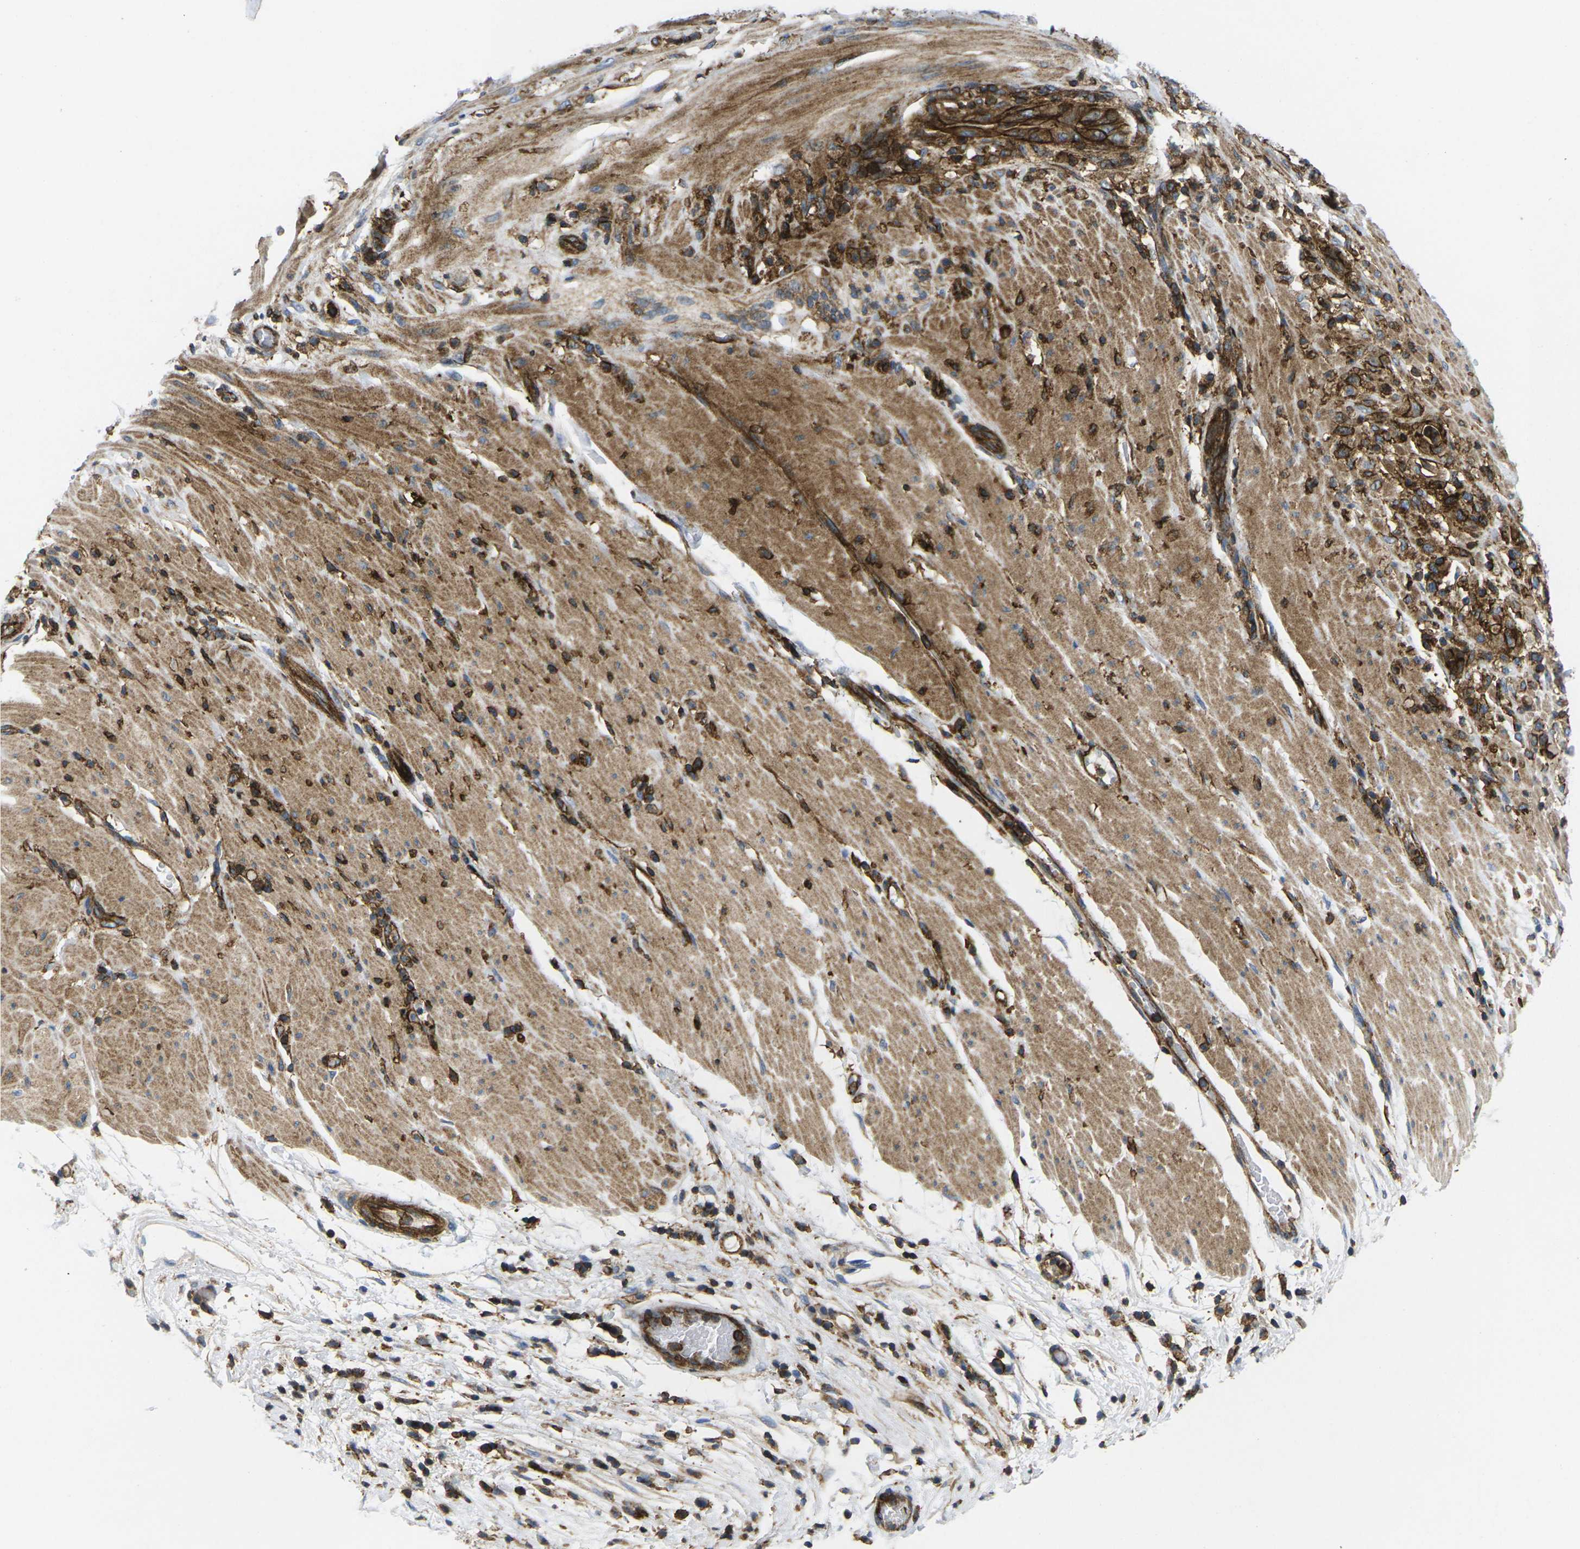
{"staining": {"intensity": "strong", "quantity": ">75%", "location": "cytoplasmic/membranous"}, "tissue": "pancreatic cancer", "cell_type": "Tumor cells", "image_type": "cancer", "snomed": [{"axis": "morphology", "description": "Adenocarcinoma, NOS"}, {"axis": "topography", "description": "Pancreas"}], "caption": "This is an image of immunohistochemistry (IHC) staining of pancreatic cancer, which shows strong staining in the cytoplasmic/membranous of tumor cells.", "gene": "IQGAP1", "patient": {"sex": "male", "age": 63}}